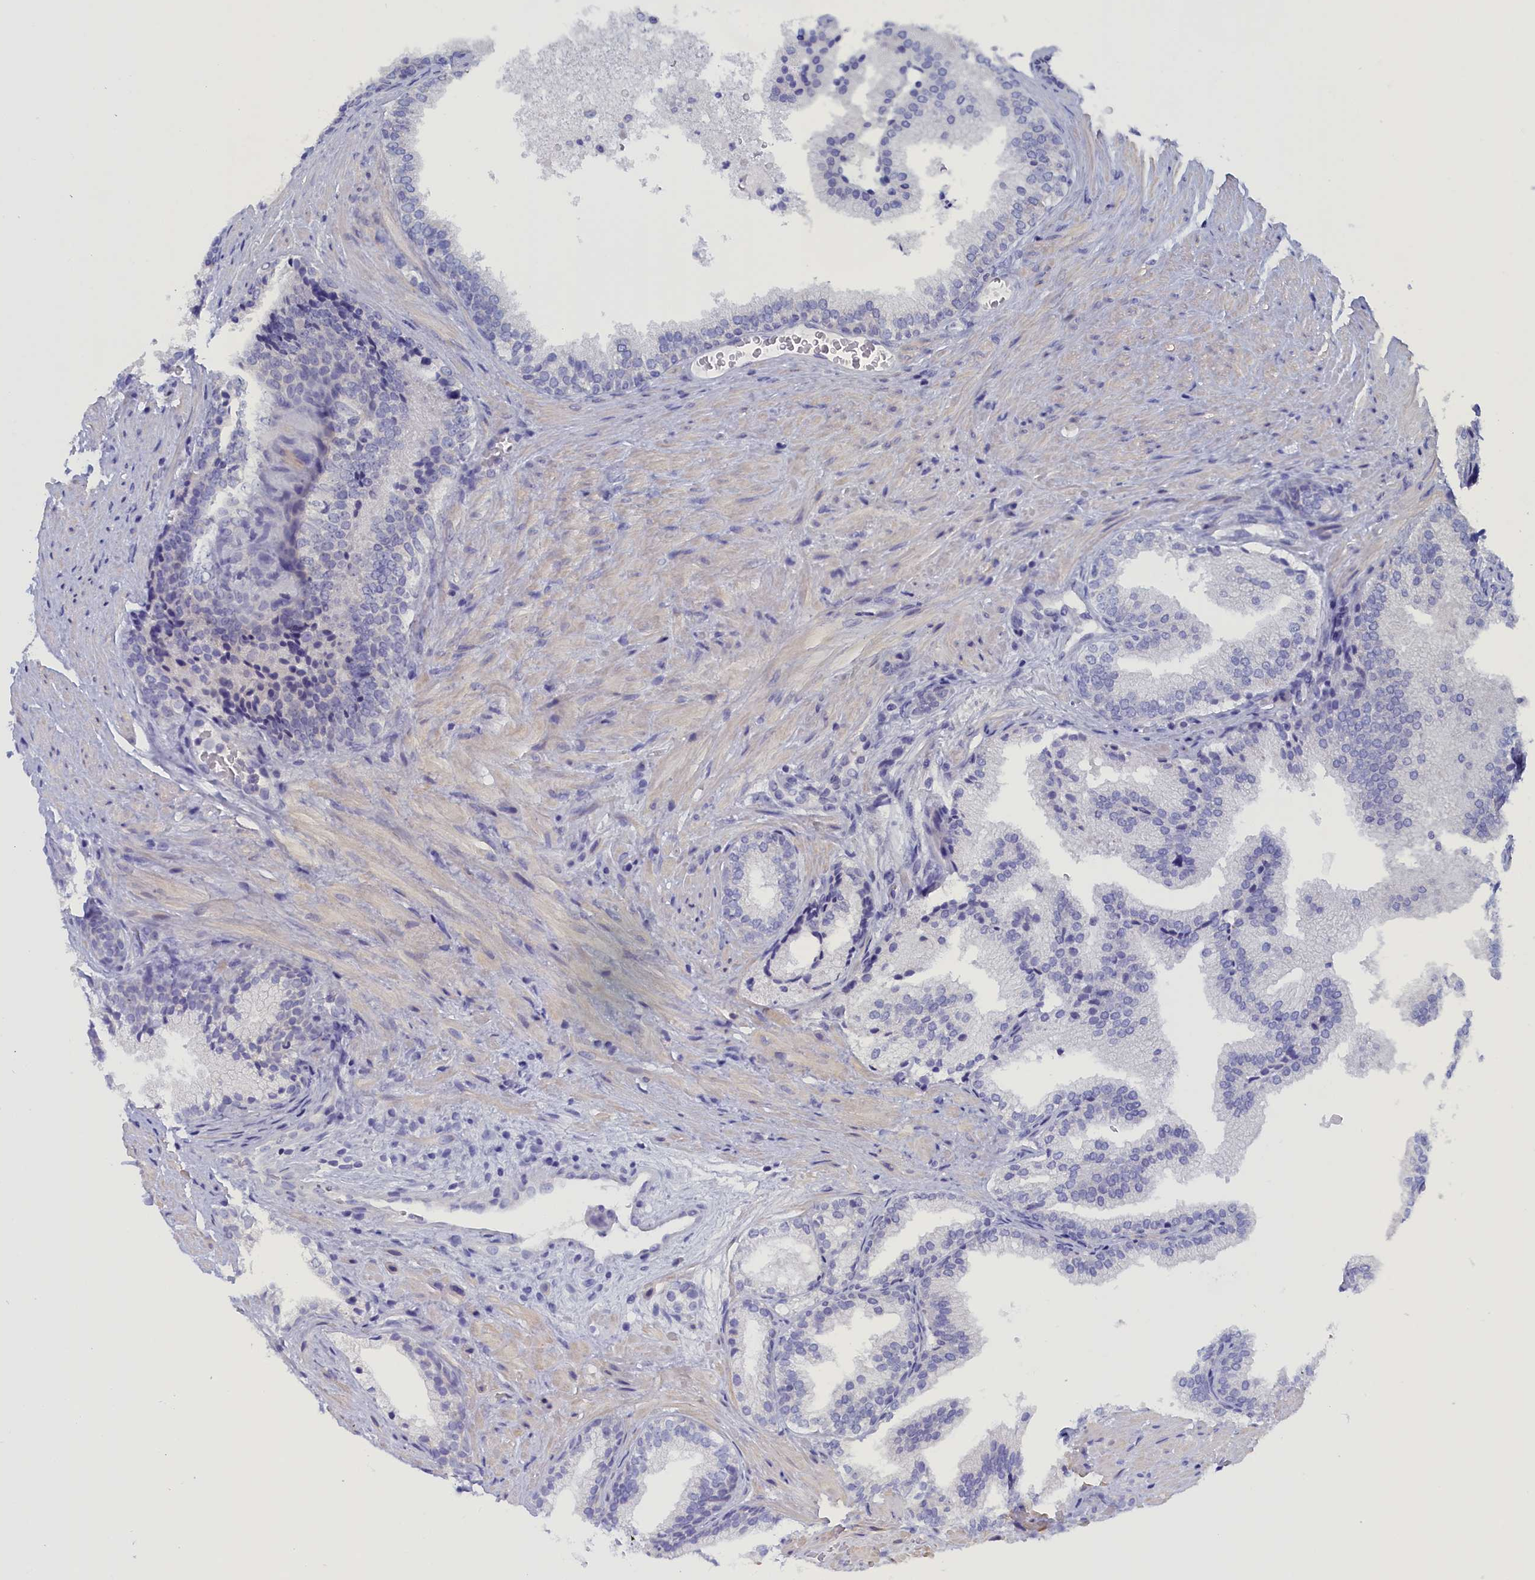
{"staining": {"intensity": "negative", "quantity": "none", "location": "none"}, "tissue": "prostate", "cell_type": "Glandular cells", "image_type": "normal", "snomed": [{"axis": "morphology", "description": "Normal tissue, NOS"}, {"axis": "topography", "description": "Prostate"}], "caption": "The micrograph exhibits no staining of glandular cells in unremarkable prostate.", "gene": "ANKRD2", "patient": {"sex": "male", "age": 76}}